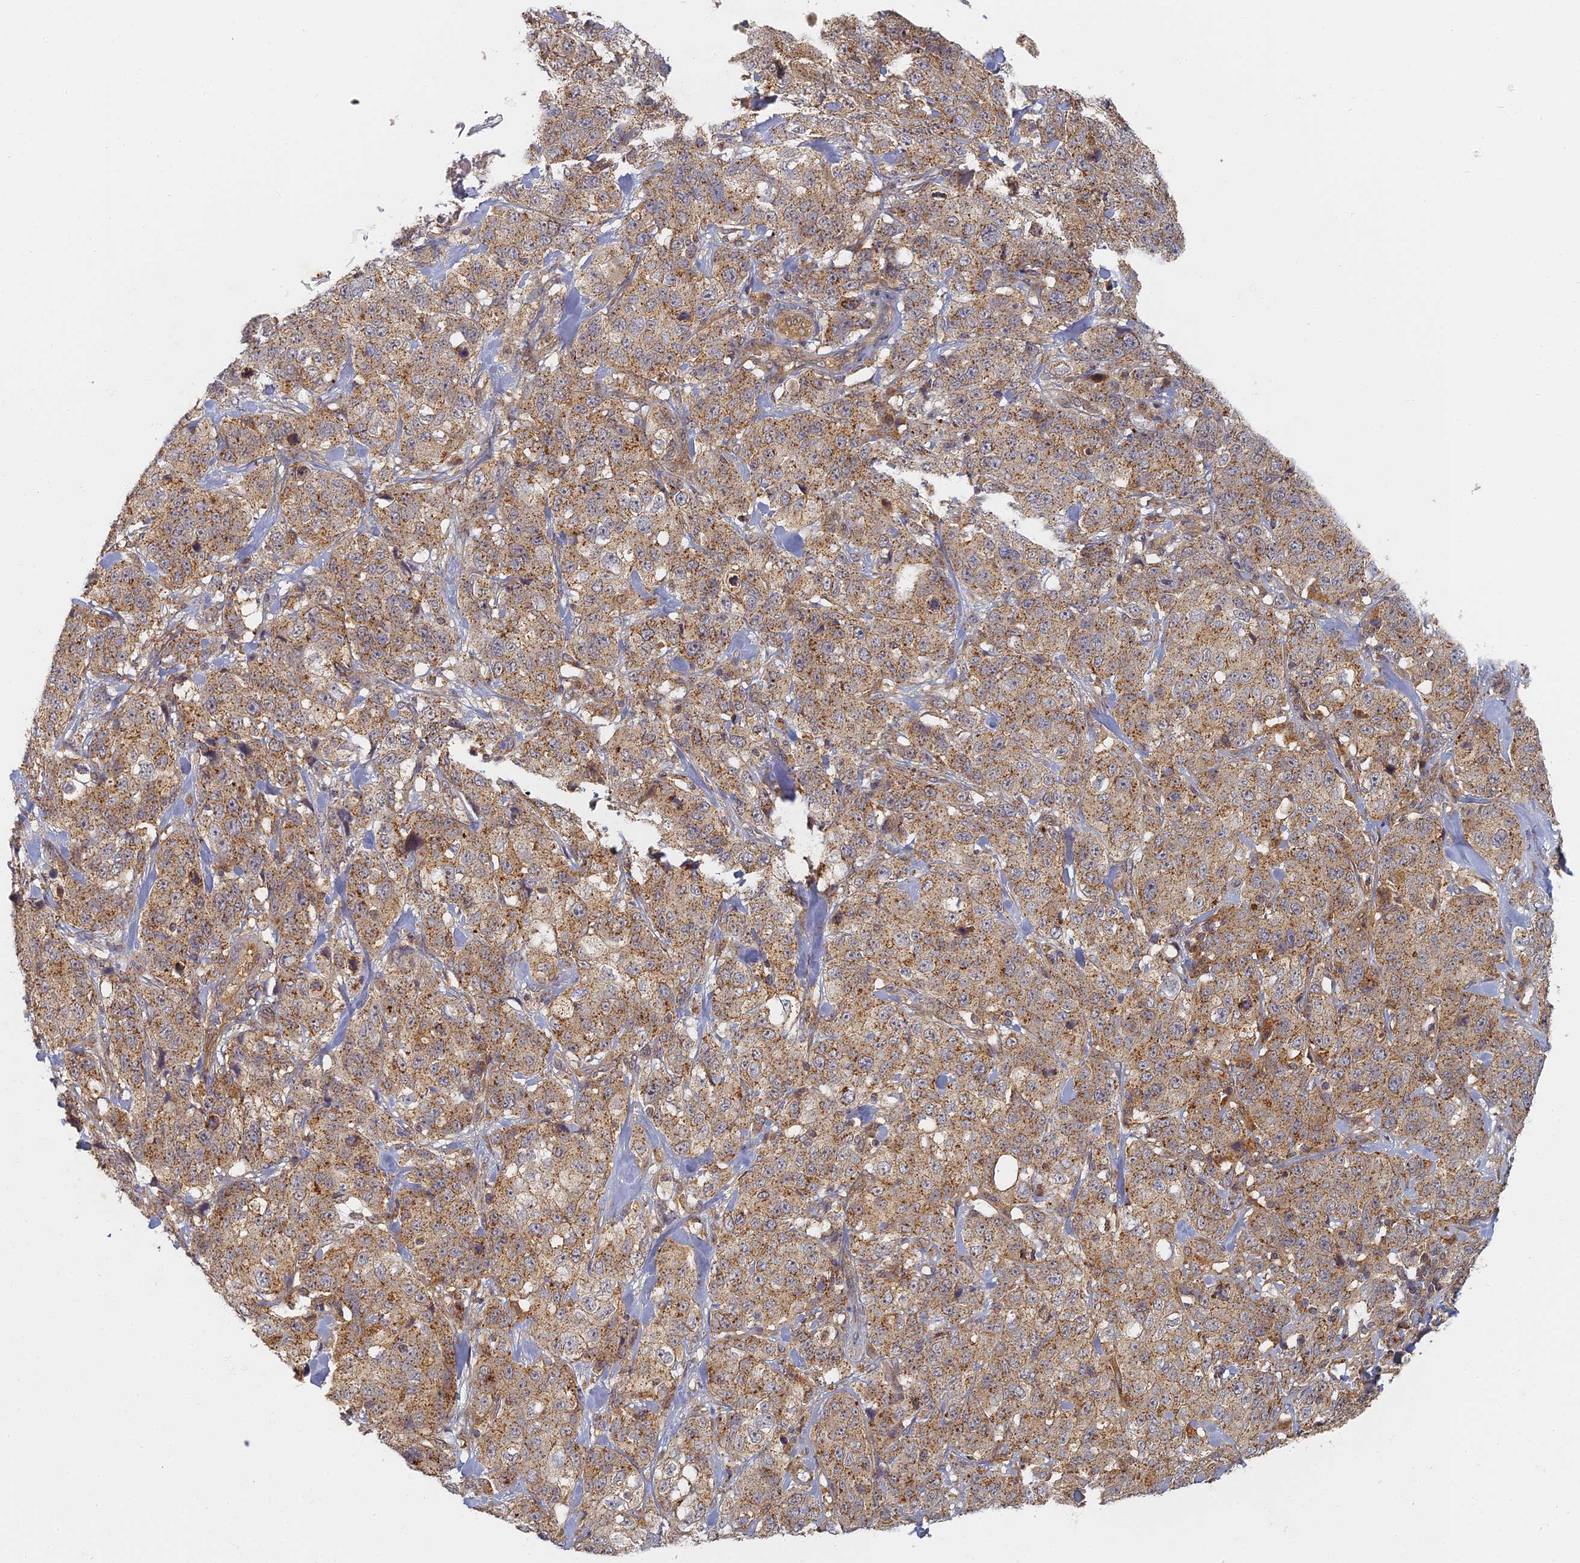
{"staining": {"intensity": "moderate", "quantity": ">75%", "location": "cytoplasmic/membranous"}, "tissue": "stomach cancer", "cell_type": "Tumor cells", "image_type": "cancer", "snomed": [{"axis": "morphology", "description": "Adenocarcinoma, NOS"}, {"axis": "topography", "description": "Stomach"}], "caption": "This image shows immunohistochemistry (IHC) staining of stomach cancer, with medium moderate cytoplasmic/membranous expression in about >75% of tumor cells.", "gene": "INO80D", "patient": {"sex": "male", "age": 48}}